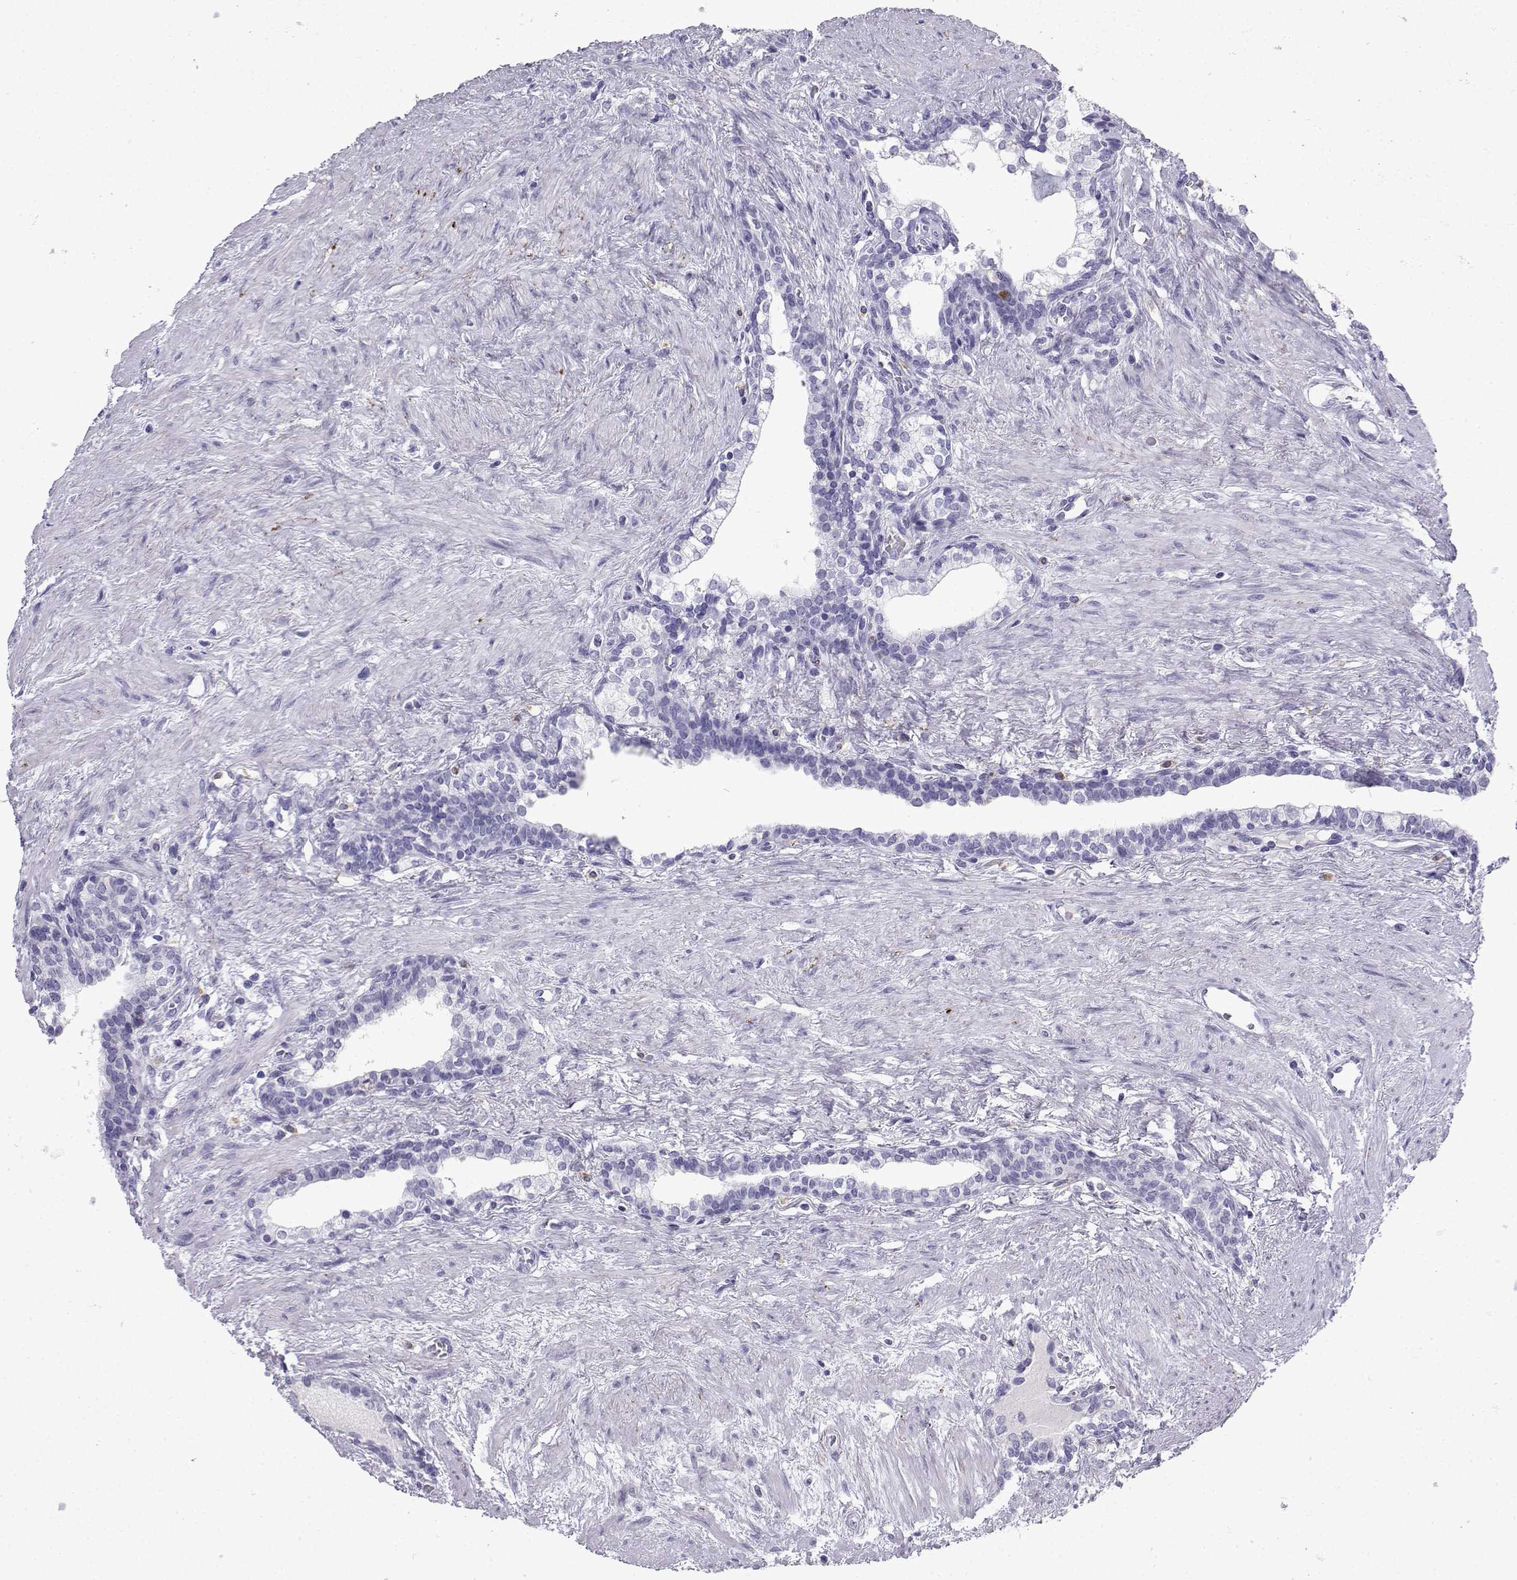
{"staining": {"intensity": "negative", "quantity": "none", "location": "none"}, "tissue": "prostate cancer", "cell_type": "Tumor cells", "image_type": "cancer", "snomed": [{"axis": "morphology", "description": "Adenocarcinoma, NOS"}, {"axis": "morphology", "description": "Adenocarcinoma, High grade"}, {"axis": "topography", "description": "Prostate"}], "caption": "Immunohistochemical staining of prostate cancer (high-grade adenocarcinoma) demonstrates no significant staining in tumor cells. The staining was performed using DAB (3,3'-diaminobenzidine) to visualize the protein expression in brown, while the nuclei were stained in blue with hematoxylin (Magnification: 20x).", "gene": "SLC18A2", "patient": {"sex": "male", "age": 61}}